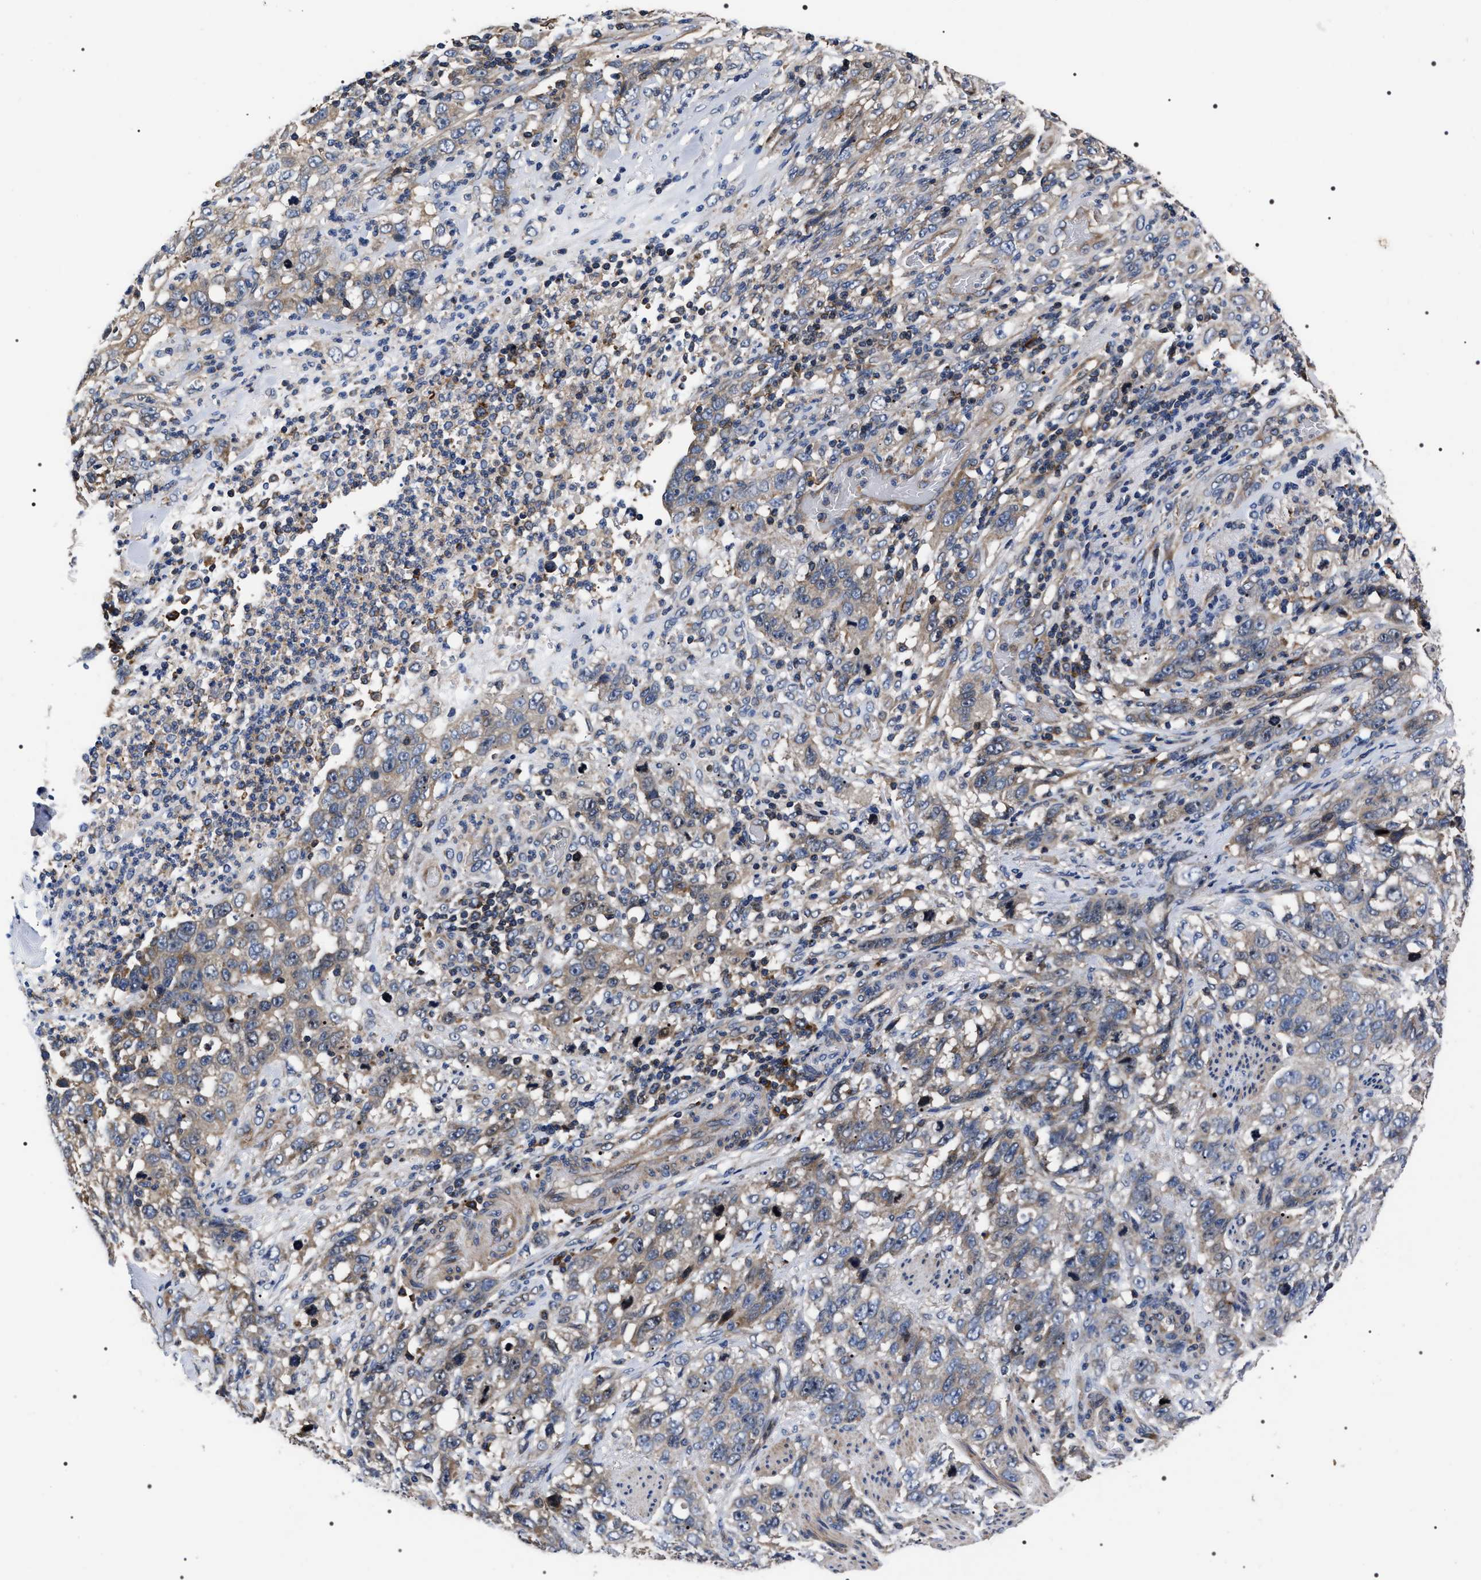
{"staining": {"intensity": "negative", "quantity": "none", "location": "none"}, "tissue": "stomach cancer", "cell_type": "Tumor cells", "image_type": "cancer", "snomed": [{"axis": "morphology", "description": "Adenocarcinoma, NOS"}, {"axis": "topography", "description": "Stomach"}], "caption": "High power microscopy histopathology image of an immunohistochemistry photomicrograph of stomach cancer (adenocarcinoma), revealing no significant positivity in tumor cells. Brightfield microscopy of IHC stained with DAB (3,3'-diaminobenzidine) (brown) and hematoxylin (blue), captured at high magnification.", "gene": "MIS18A", "patient": {"sex": "male", "age": 48}}